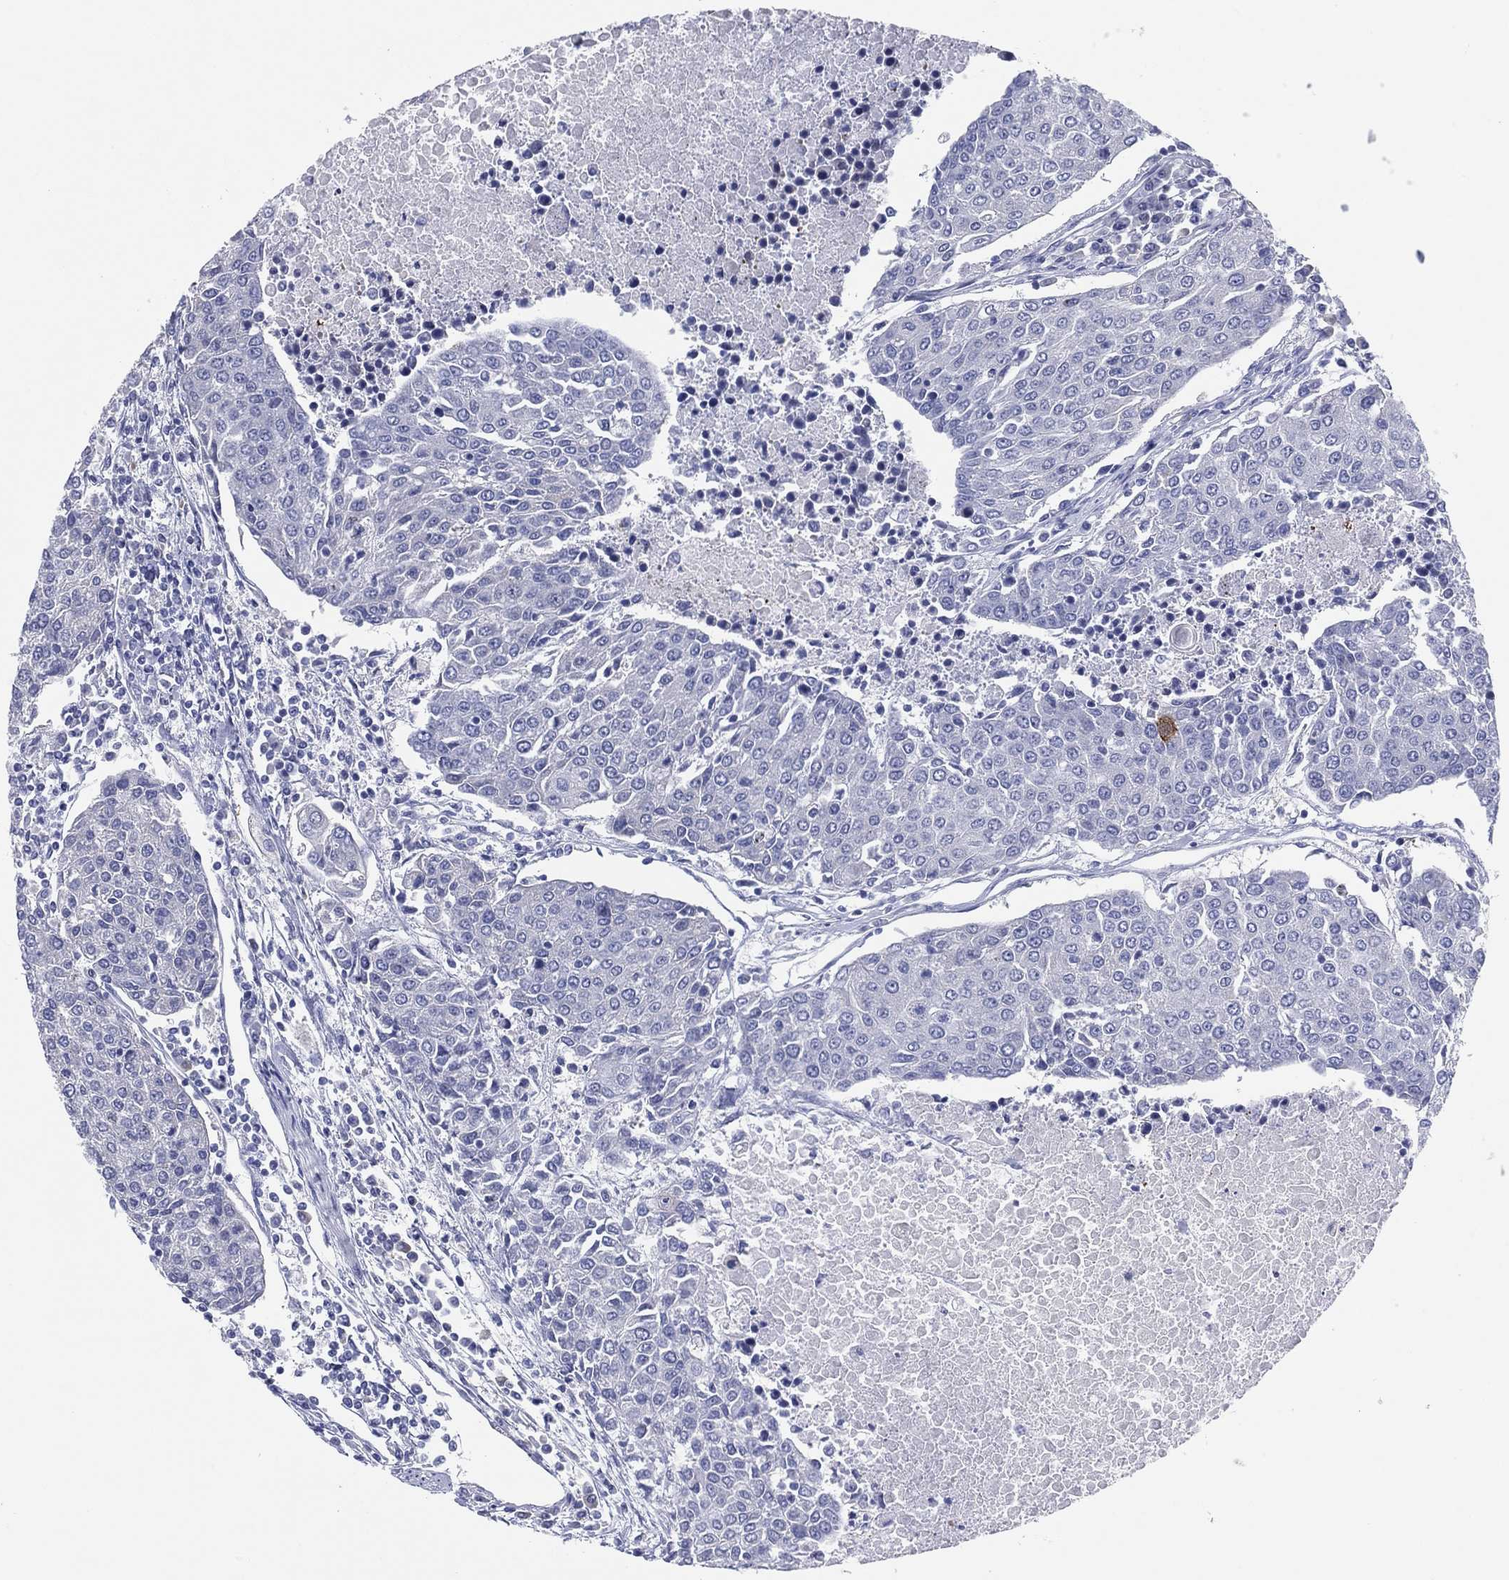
{"staining": {"intensity": "negative", "quantity": "none", "location": "none"}, "tissue": "urothelial cancer", "cell_type": "Tumor cells", "image_type": "cancer", "snomed": [{"axis": "morphology", "description": "Urothelial carcinoma, High grade"}, {"axis": "topography", "description": "Urinary bladder"}], "caption": "Tumor cells are negative for protein expression in human urothelial carcinoma (high-grade).", "gene": "HEATR4", "patient": {"sex": "female", "age": 85}}